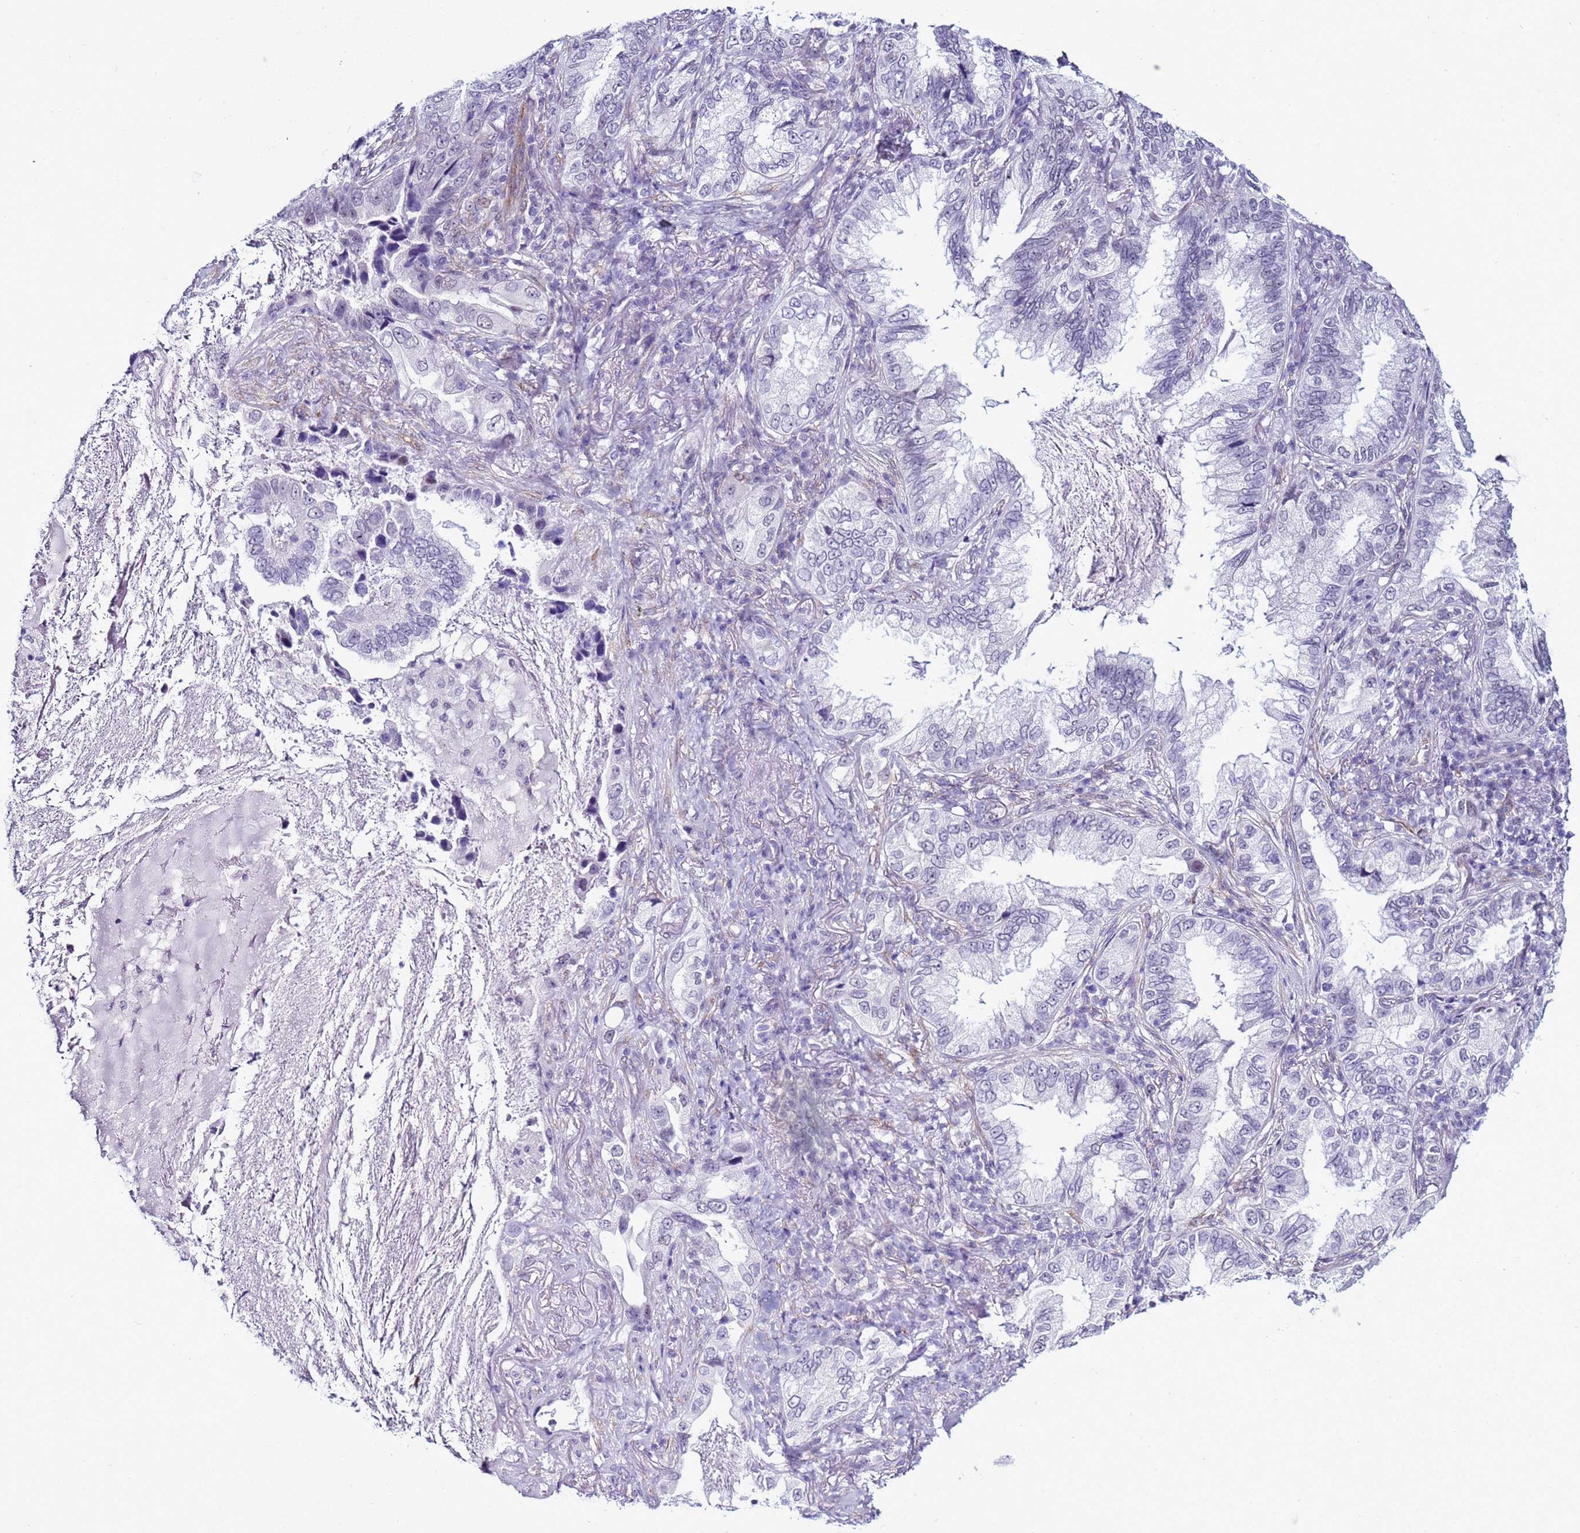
{"staining": {"intensity": "negative", "quantity": "none", "location": "none"}, "tissue": "lung cancer", "cell_type": "Tumor cells", "image_type": "cancer", "snomed": [{"axis": "morphology", "description": "Adenocarcinoma, NOS"}, {"axis": "topography", "description": "Lung"}], "caption": "The immunohistochemistry image has no significant expression in tumor cells of adenocarcinoma (lung) tissue. (DAB immunohistochemistry (IHC) with hematoxylin counter stain).", "gene": "LRRC10B", "patient": {"sex": "female", "age": 69}}